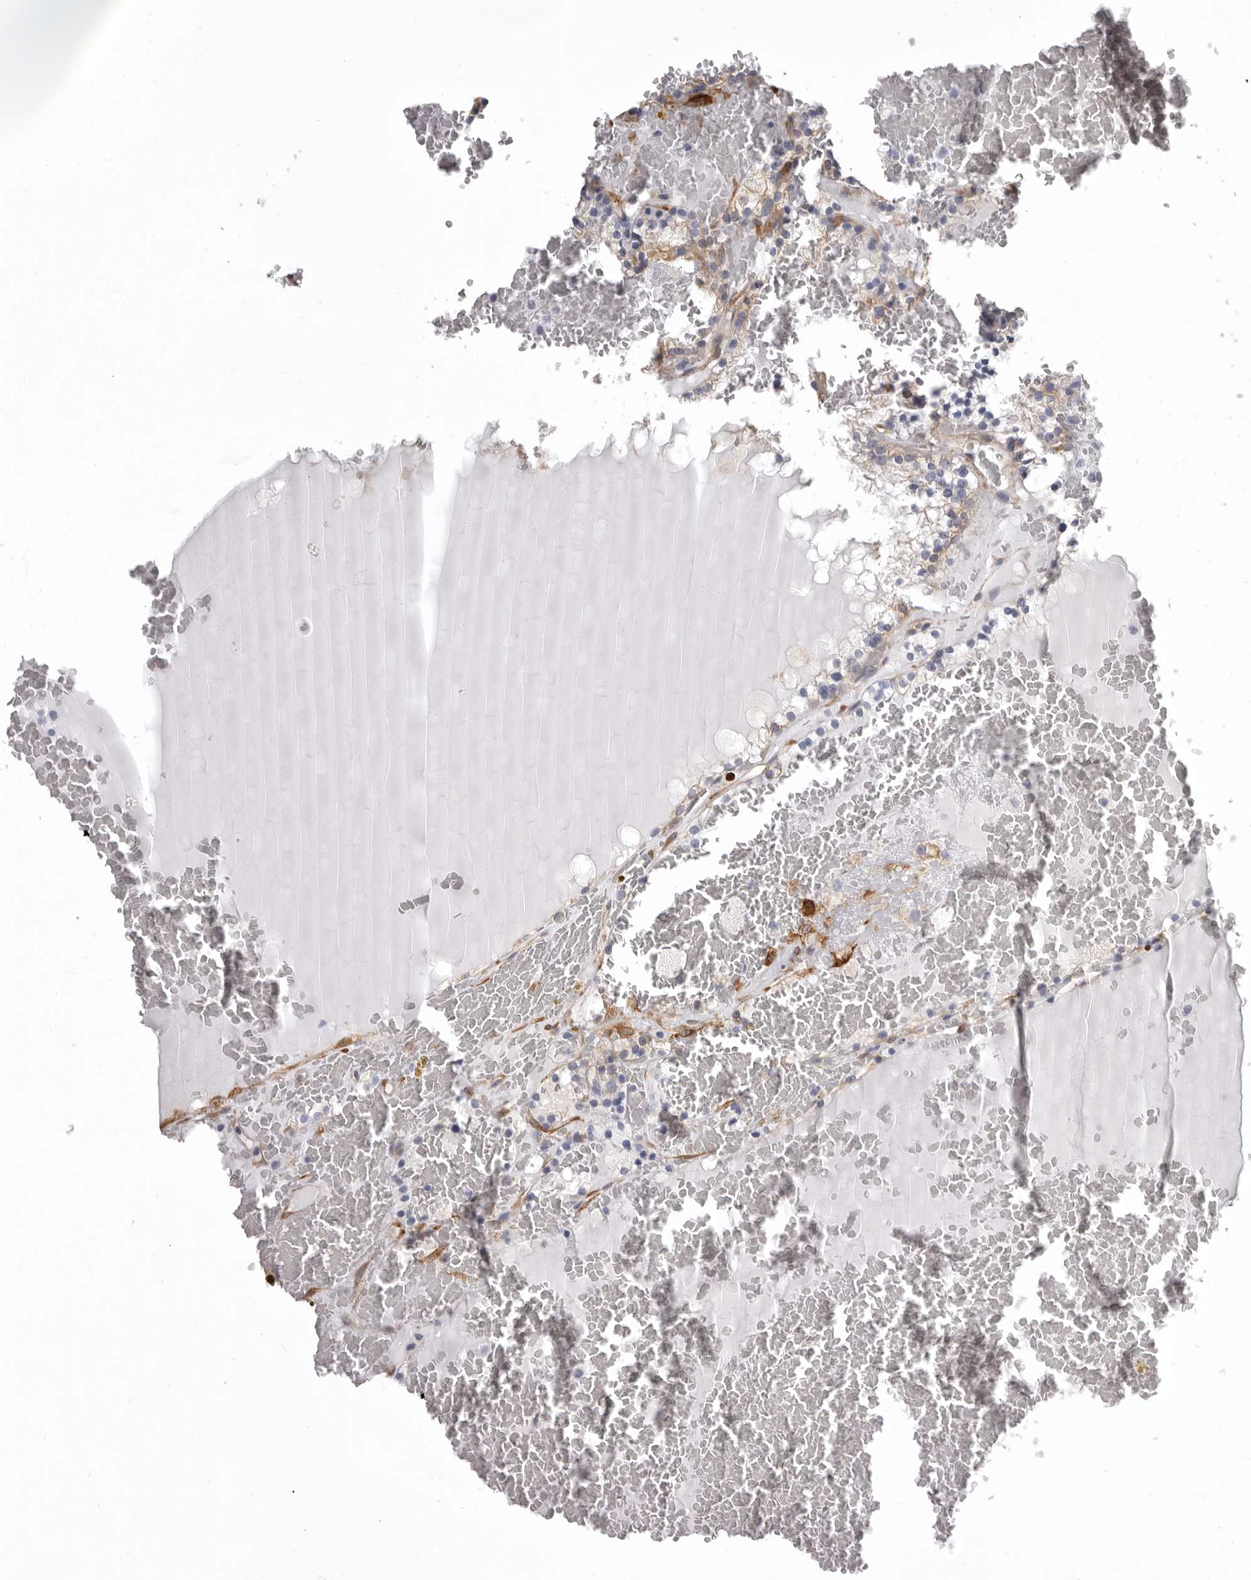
{"staining": {"intensity": "negative", "quantity": "none", "location": "none"}, "tissue": "renal cancer", "cell_type": "Tumor cells", "image_type": "cancer", "snomed": [{"axis": "morphology", "description": "Adenocarcinoma, NOS"}, {"axis": "topography", "description": "Kidney"}], "caption": "Renal cancer was stained to show a protein in brown. There is no significant staining in tumor cells. (DAB (3,3'-diaminobenzidine) IHC with hematoxylin counter stain).", "gene": "ENAH", "patient": {"sex": "female", "age": 56}}